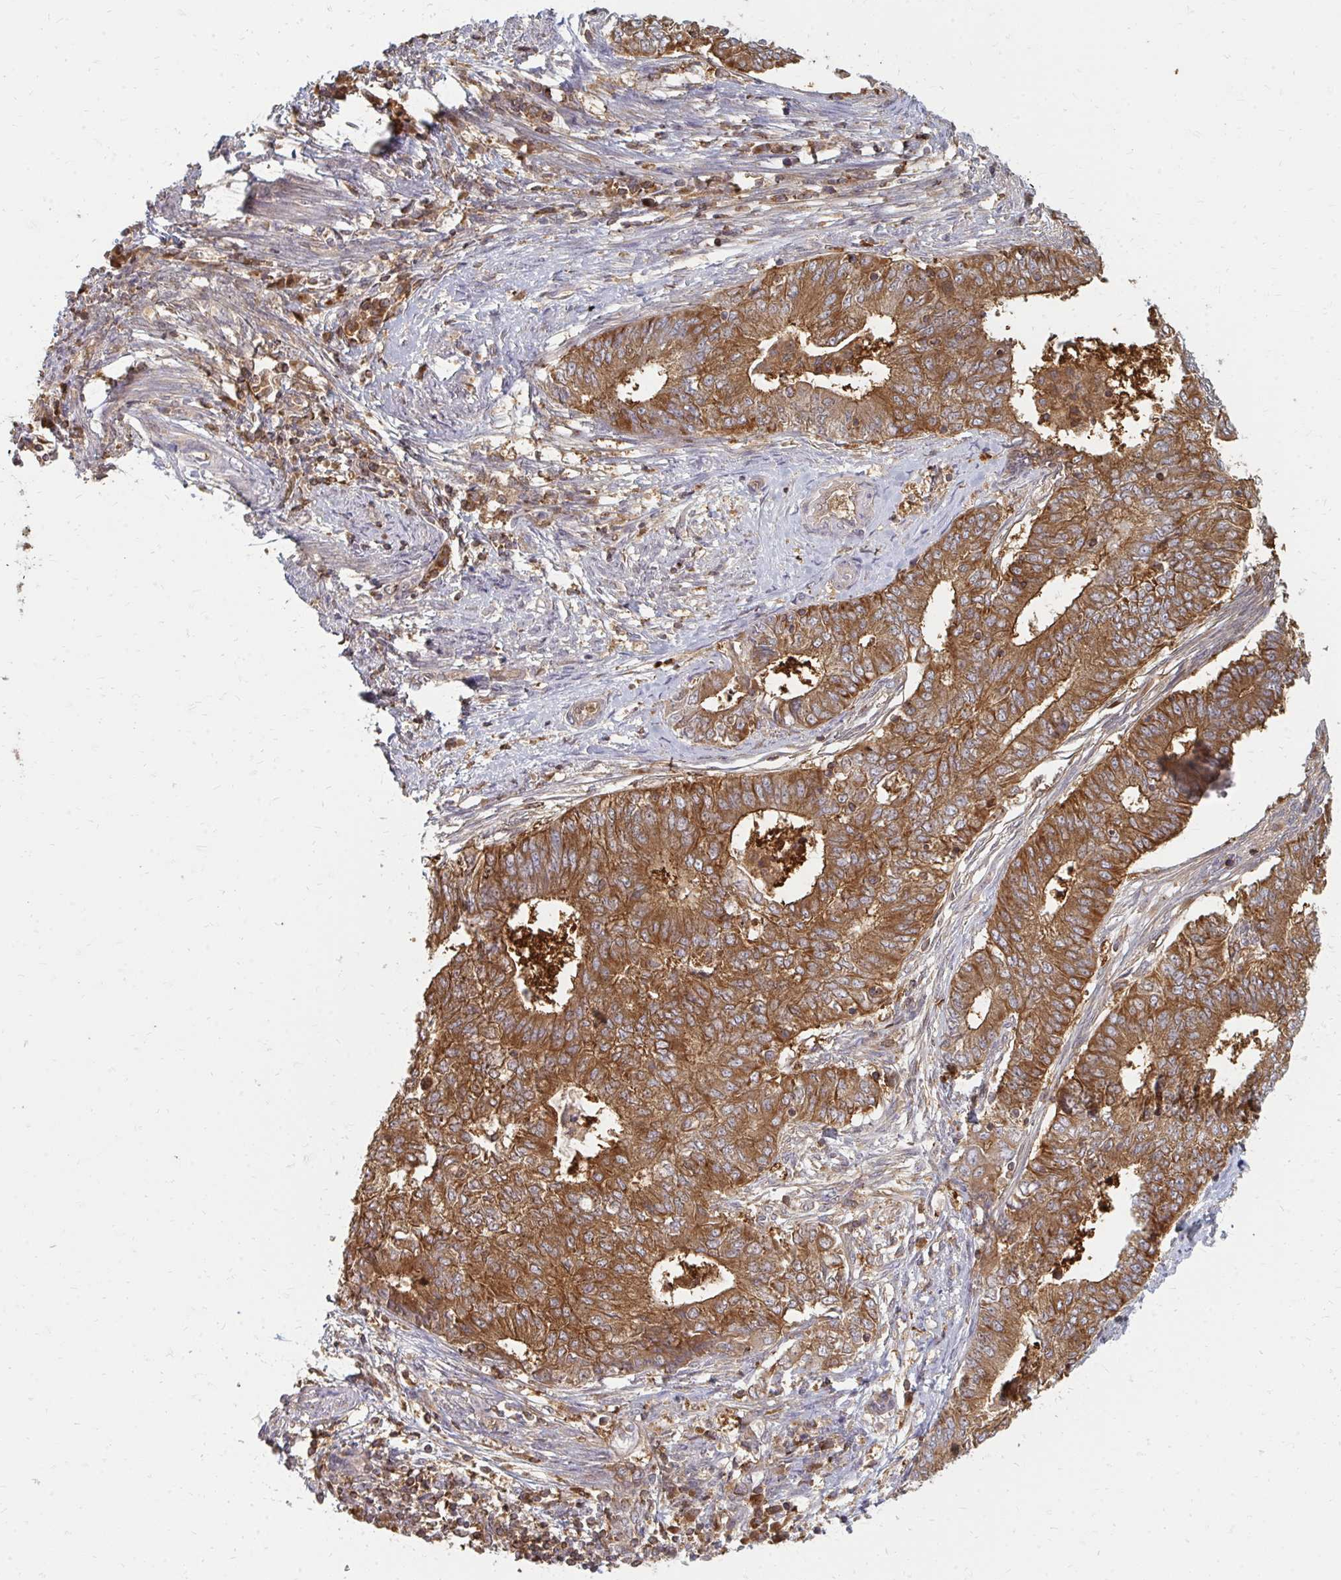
{"staining": {"intensity": "moderate", "quantity": ">75%", "location": "cytoplasmic/membranous"}, "tissue": "endometrial cancer", "cell_type": "Tumor cells", "image_type": "cancer", "snomed": [{"axis": "morphology", "description": "Adenocarcinoma, NOS"}, {"axis": "topography", "description": "Endometrium"}], "caption": "The image reveals a brown stain indicating the presence of a protein in the cytoplasmic/membranous of tumor cells in adenocarcinoma (endometrial).", "gene": "ZNF285", "patient": {"sex": "female", "age": 62}}